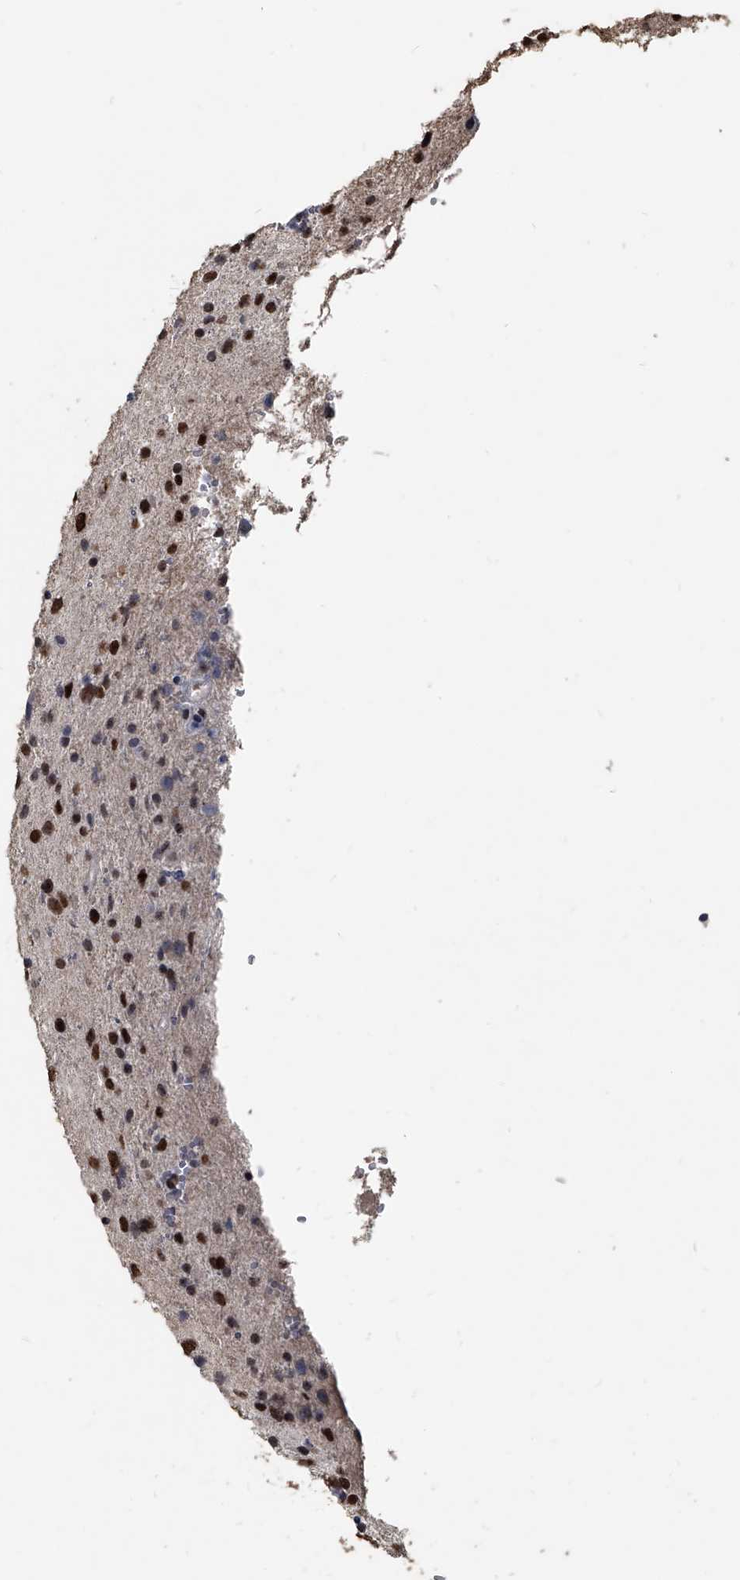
{"staining": {"intensity": "strong", "quantity": ">75%", "location": "nuclear"}, "tissue": "glioma", "cell_type": "Tumor cells", "image_type": "cancer", "snomed": [{"axis": "morphology", "description": "Glioma, malignant, Low grade"}, {"axis": "topography", "description": "Brain"}], "caption": "Human malignant glioma (low-grade) stained for a protein (brown) shows strong nuclear positive staining in about >75% of tumor cells.", "gene": "MATR3", "patient": {"sex": "female", "age": 37}}